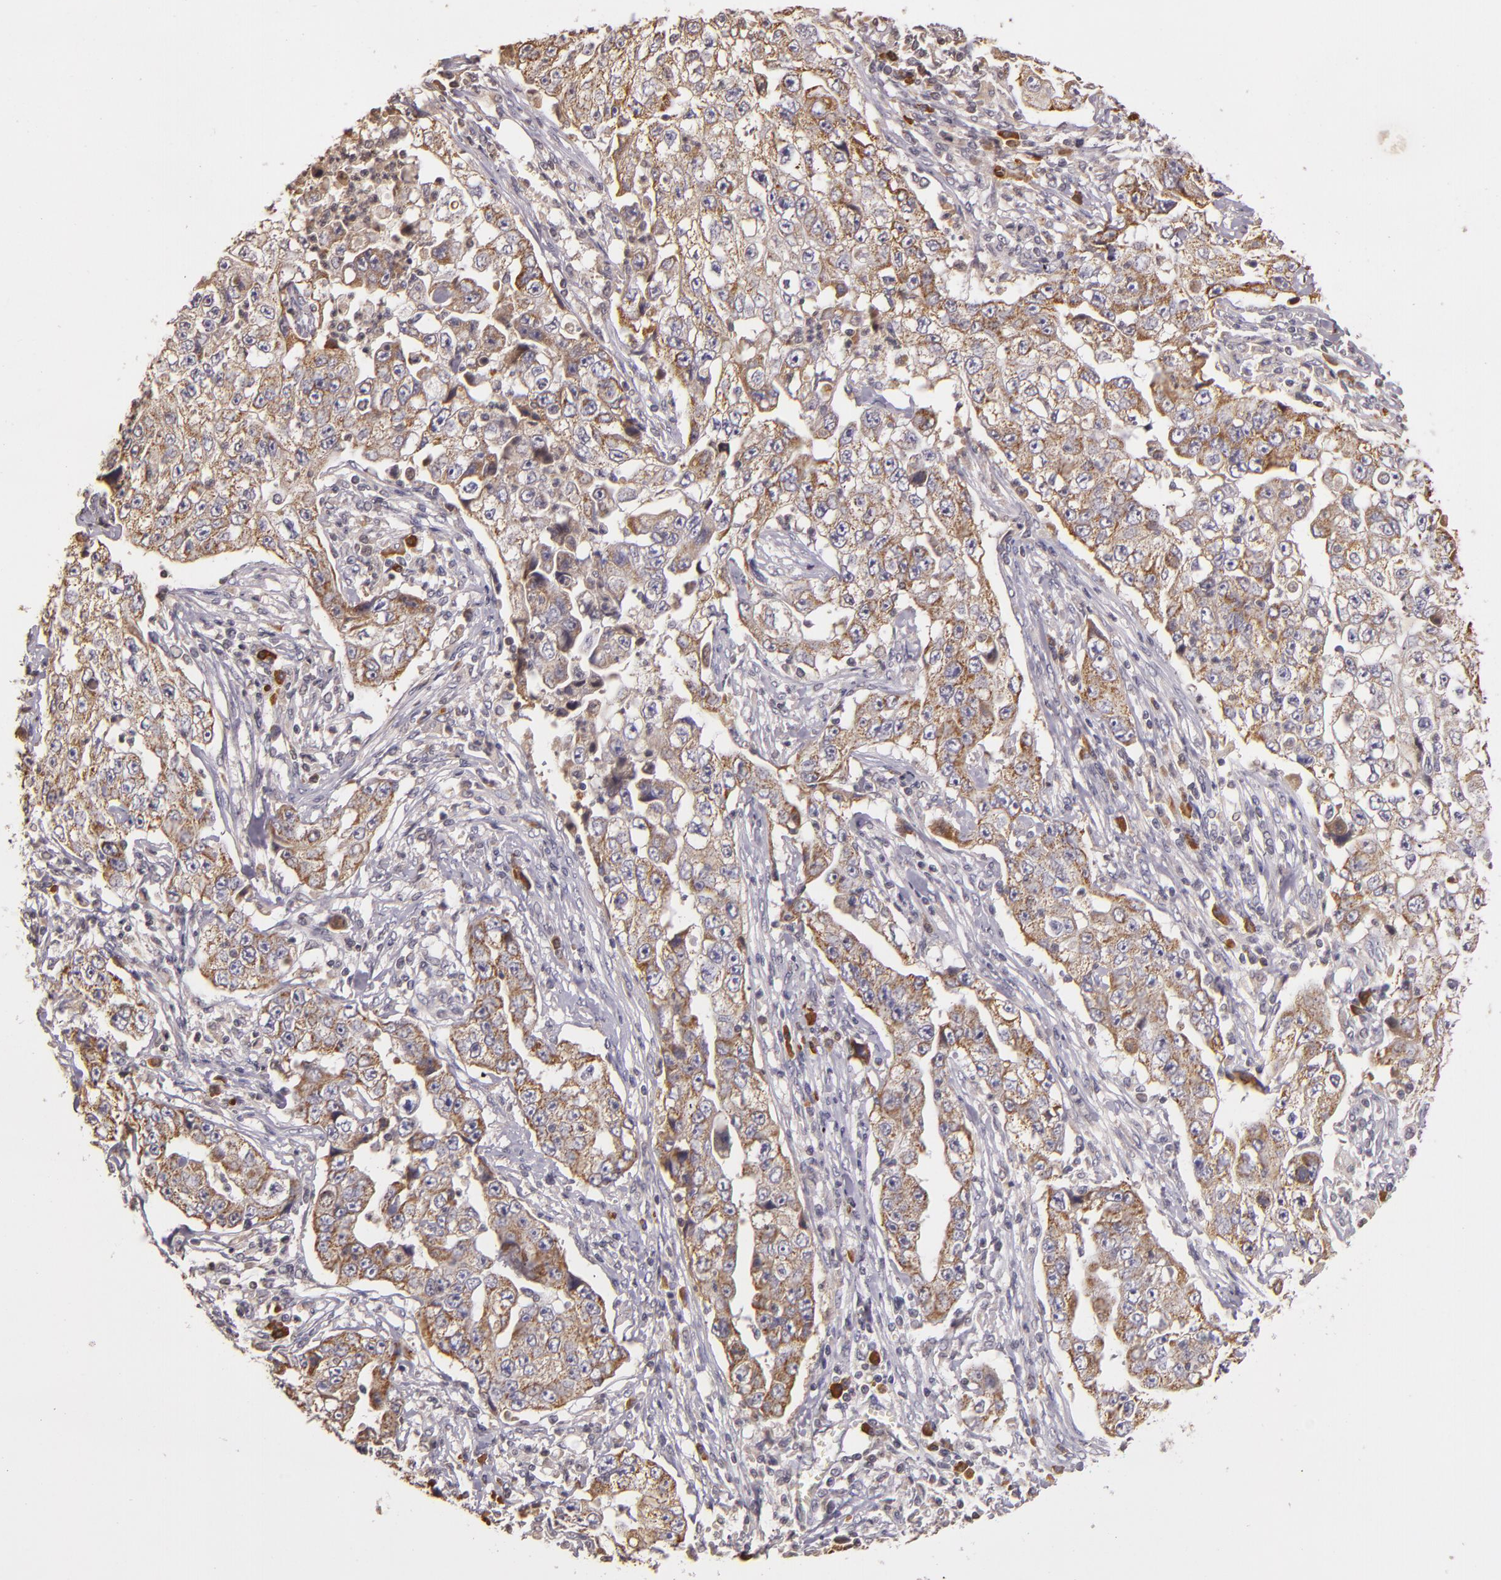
{"staining": {"intensity": "moderate", "quantity": "25%-75%", "location": "cytoplasmic/membranous"}, "tissue": "lung cancer", "cell_type": "Tumor cells", "image_type": "cancer", "snomed": [{"axis": "morphology", "description": "Squamous cell carcinoma, NOS"}, {"axis": "topography", "description": "Lung"}], "caption": "Lung squamous cell carcinoma stained for a protein (brown) reveals moderate cytoplasmic/membranous positive staining in about 25%-75% of tumor cells.", "gene": "ABL1", "patient": {"sex": "male", "age": 64}}